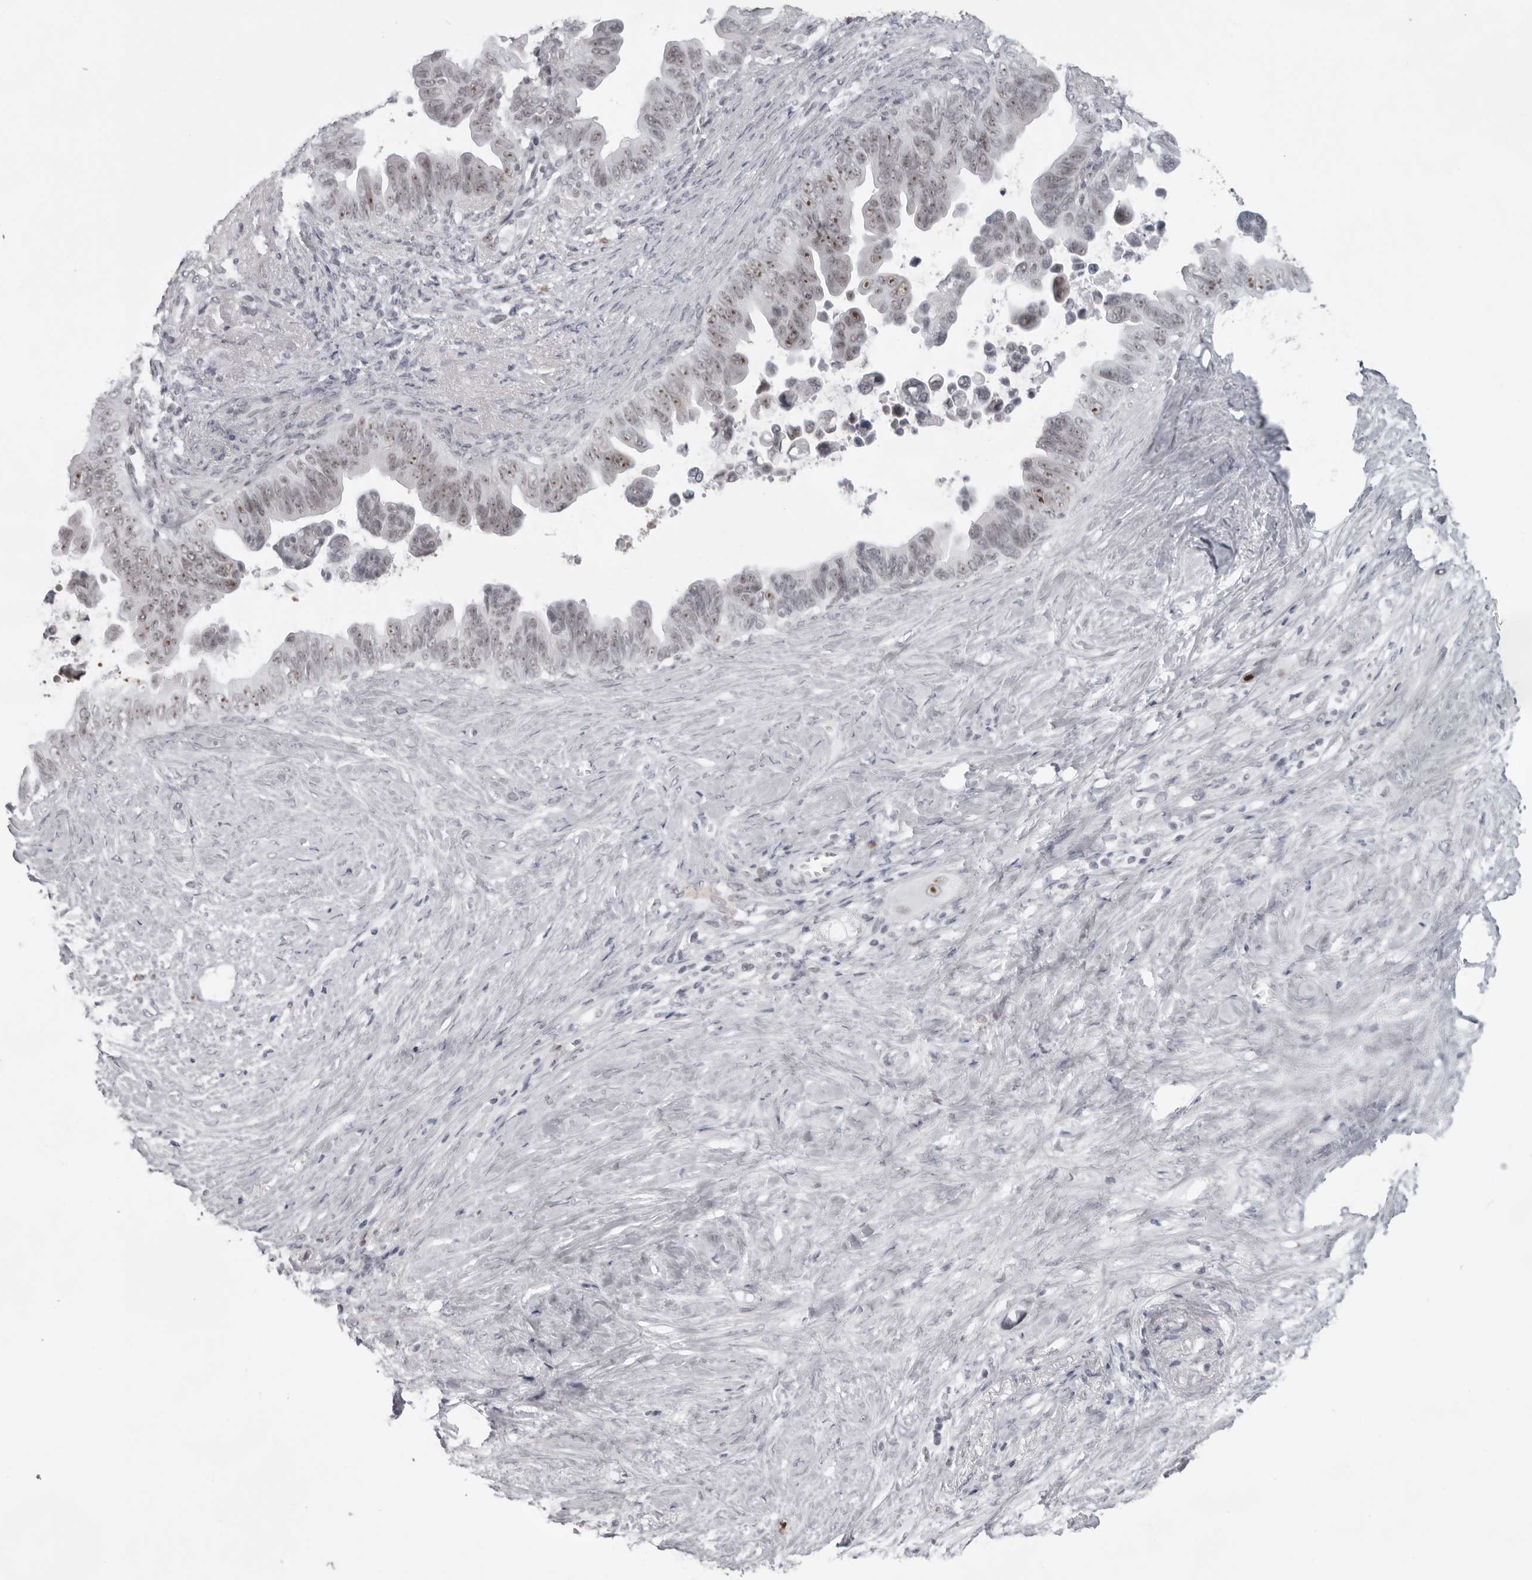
{"staining": {"intensity": "moderate", "quantity": ">75%", "location": "nuclear"}, "tissue": "pancreatic cancer", "cell_type": "Tumor cells", "image_type": "cancer", "snomed": [{"axis": "morphology", "description": "Adenocarcinoma, NOS"}, {"axis": "topography", "description": "Pancreas"}], "caption": "Pancreatic adenocarcinoma stained for a protein demonstrates moderate nuclear positivity in tumor cells. (brown staining indicates protein expression, while blue staining denotes nuclei).", "gene": "EXOSC10", "patient": {"sex": "female", "age": 72}}